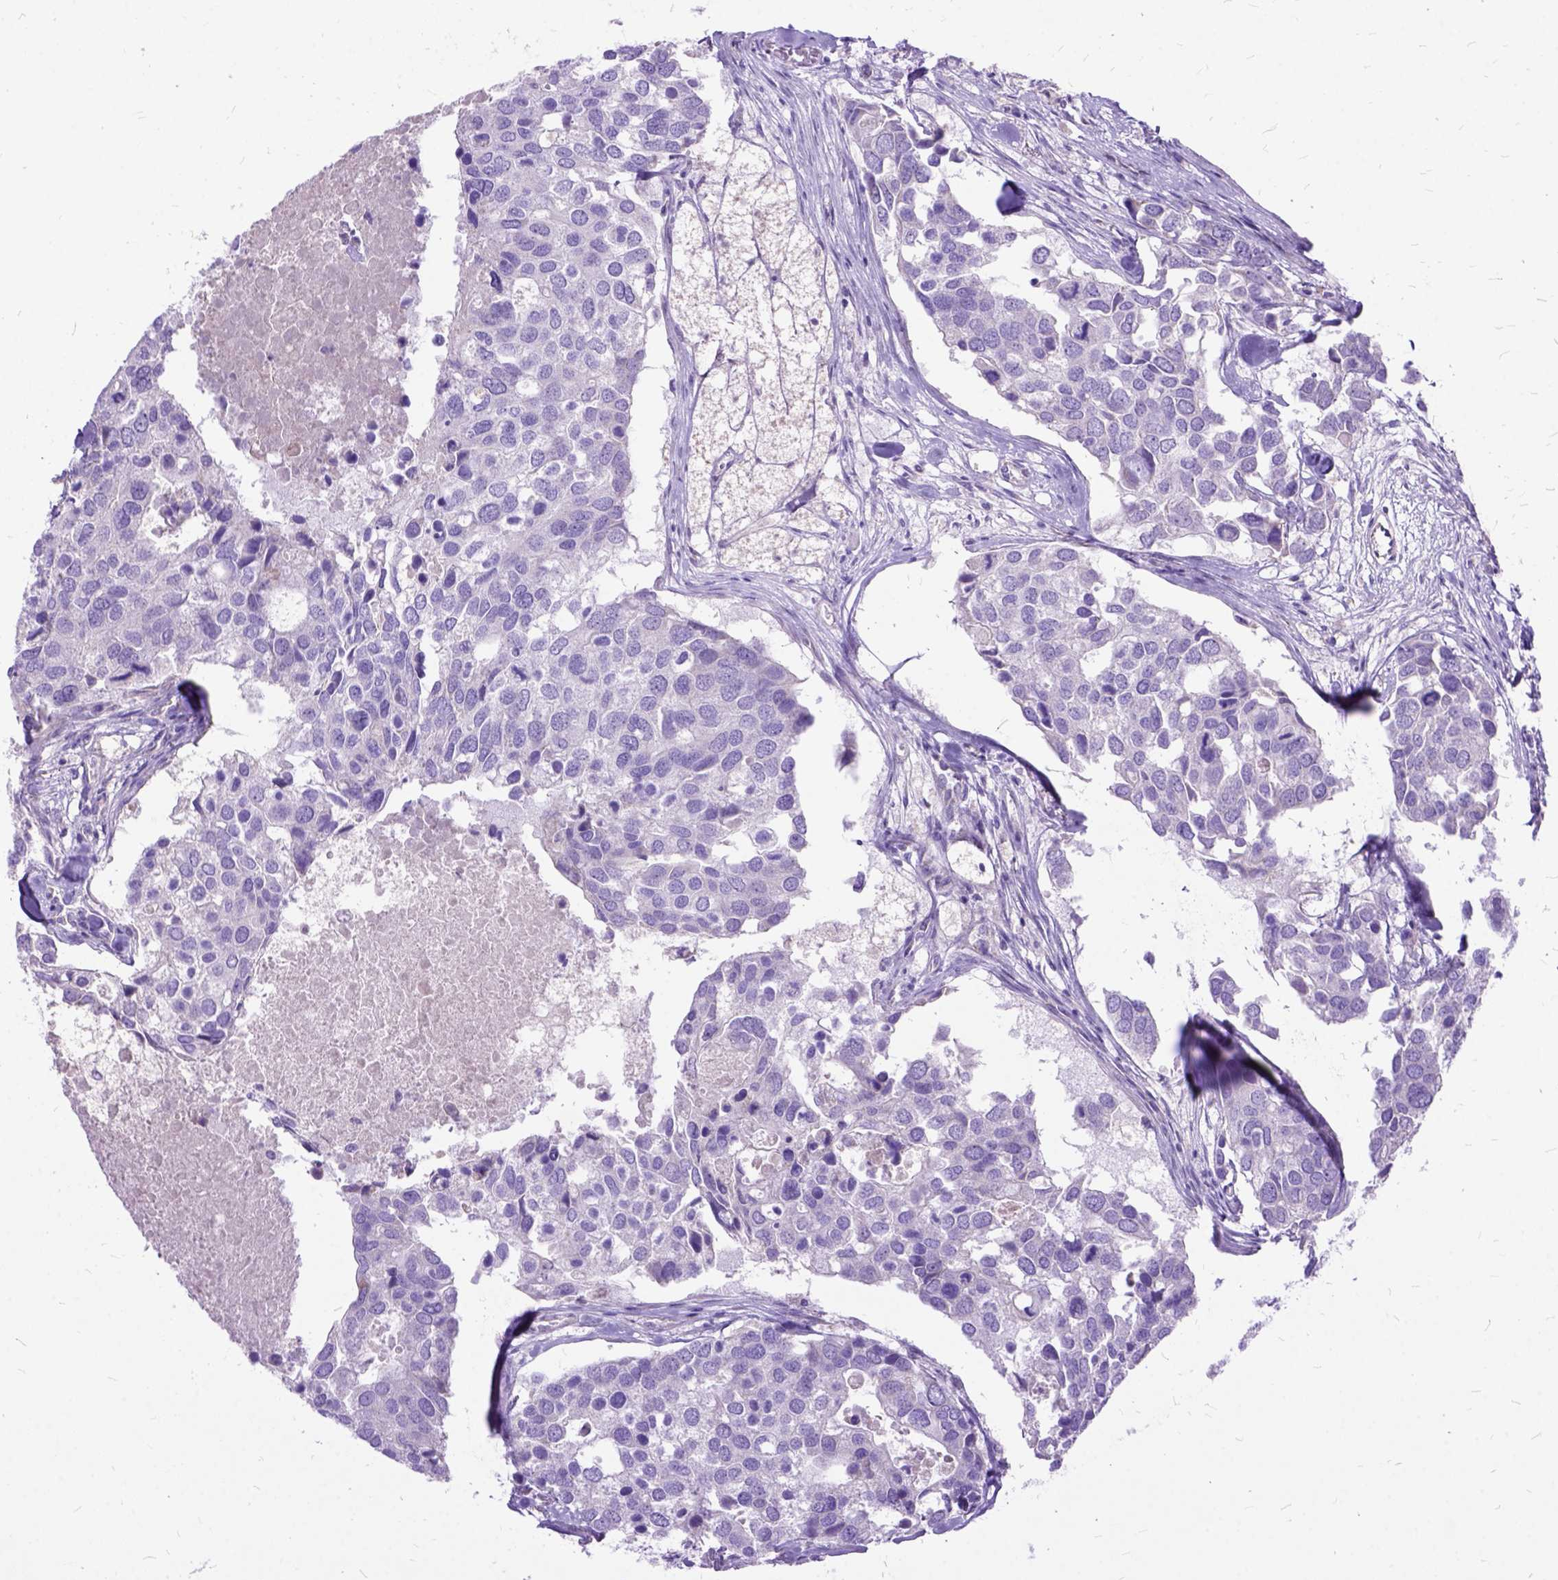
{"staining": {"intensity": "negative", "quantity": "none", "location": "none"}, "tissue": "breast cancer", "cell_type": "Tumor cells", "image_type": "cancer", "snomed": [{"axis": "morphology", "description": "Duct carcinoma"}, {"axis": "topography", "description": "Breast"}], "caption": "Immunohistochemical staining of human intraductal carcinoma (breast) displays no significant staining in tumor cells.", "gene": "CTAG2", "patient": {"sex": "female", "age": 83}}